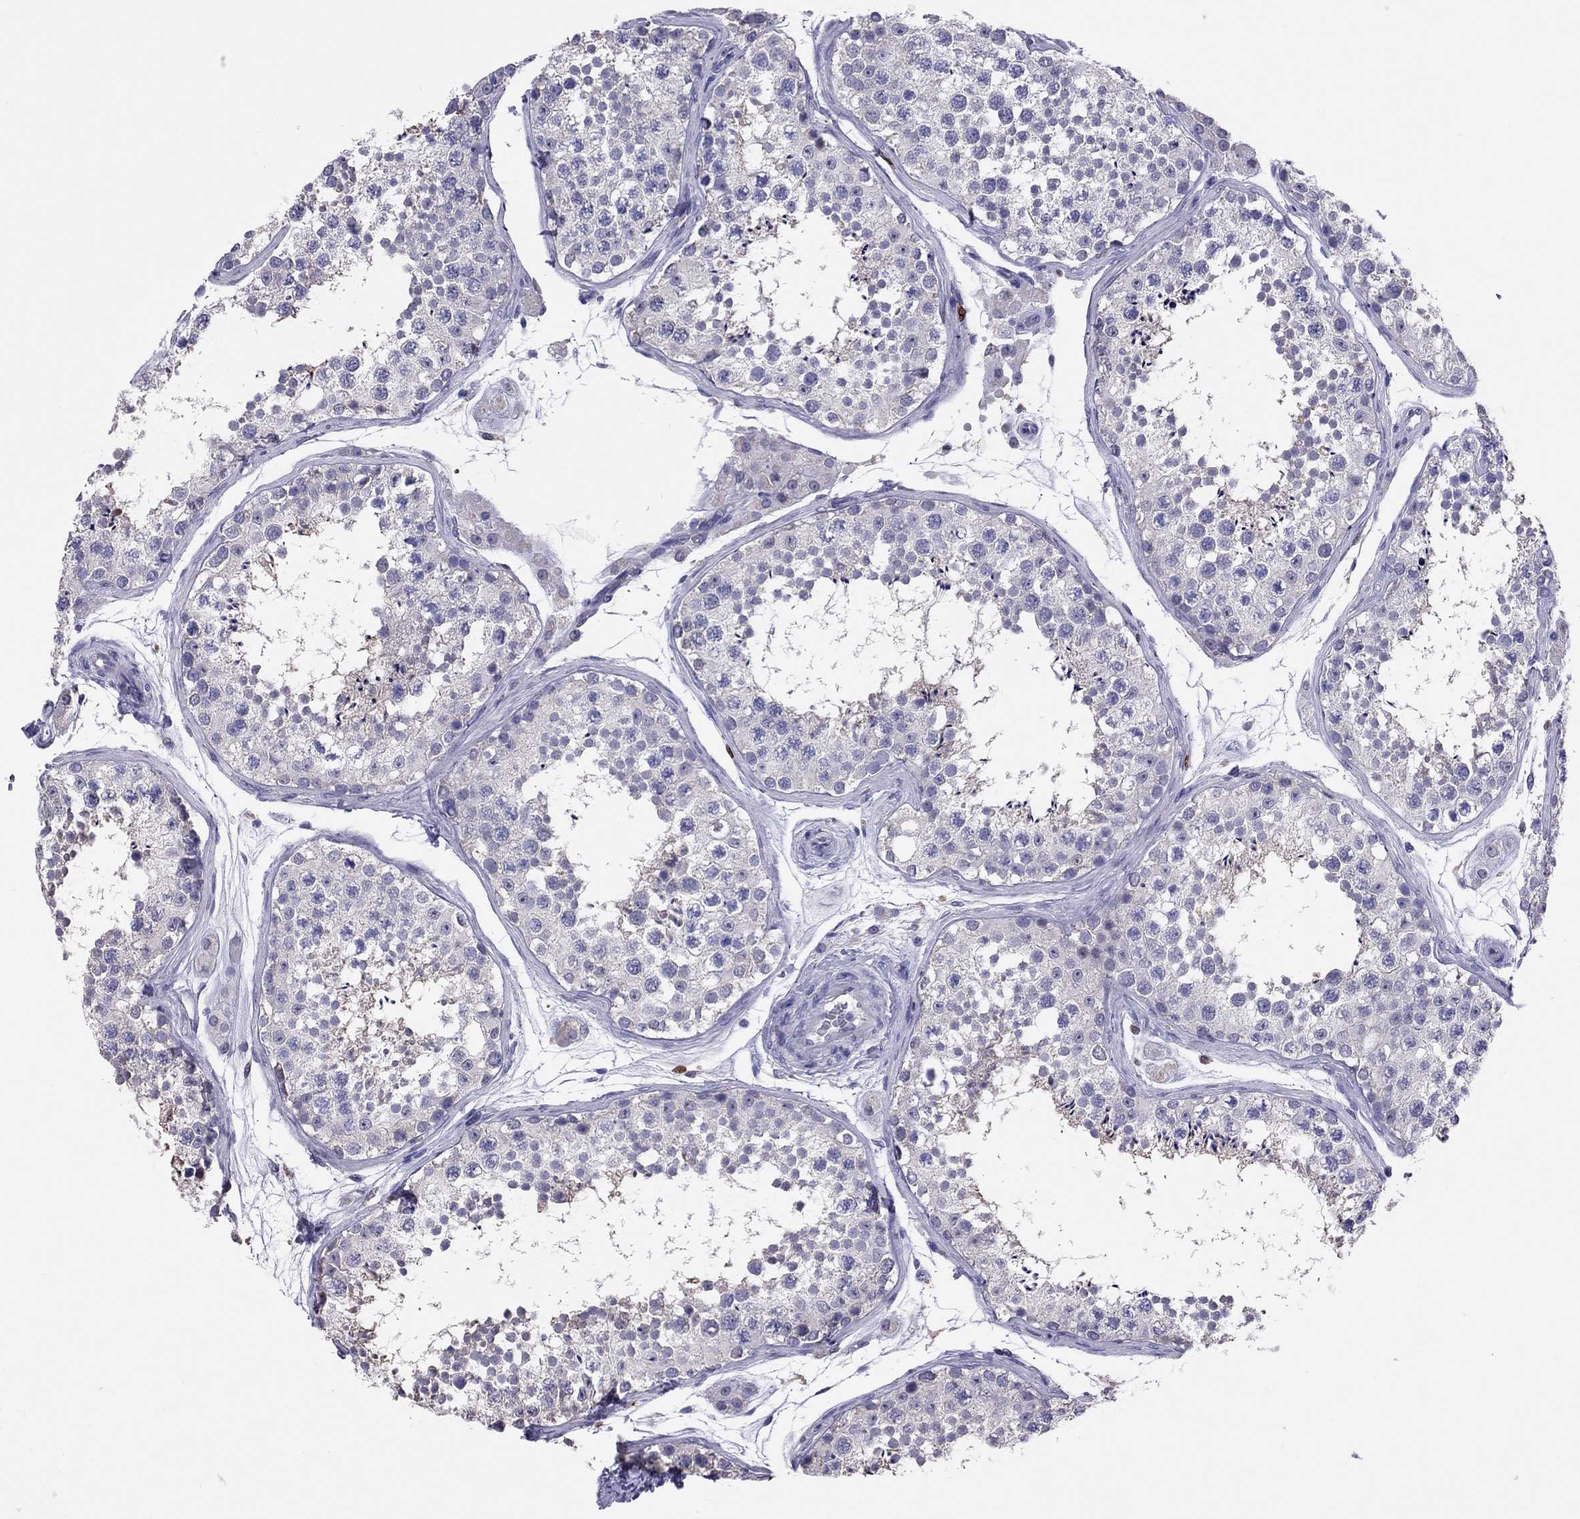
{"staining": {"intensity": "negative", "quantity": "none", "location": "none"}, "tissue": "testis", "cell_type": "Cells in seminiferous ducts", "image_type": "normal", "snomed": [{"axis": "morphology", "description": "Normal tissue, NOS"}, {"axis": "topography", "description": "Testis"}], "caption": "A high-resolution image shows IHC staining of unremarkable testis, which demonstrates no significant expression in cells in seminiferous ducts. (Brightfield microscopy of DAB (3,3'-diaminobenzidine) IHC at high magnification).", "gene": "ADORA2A", "patient": {"sex": "male", "age": 41}}